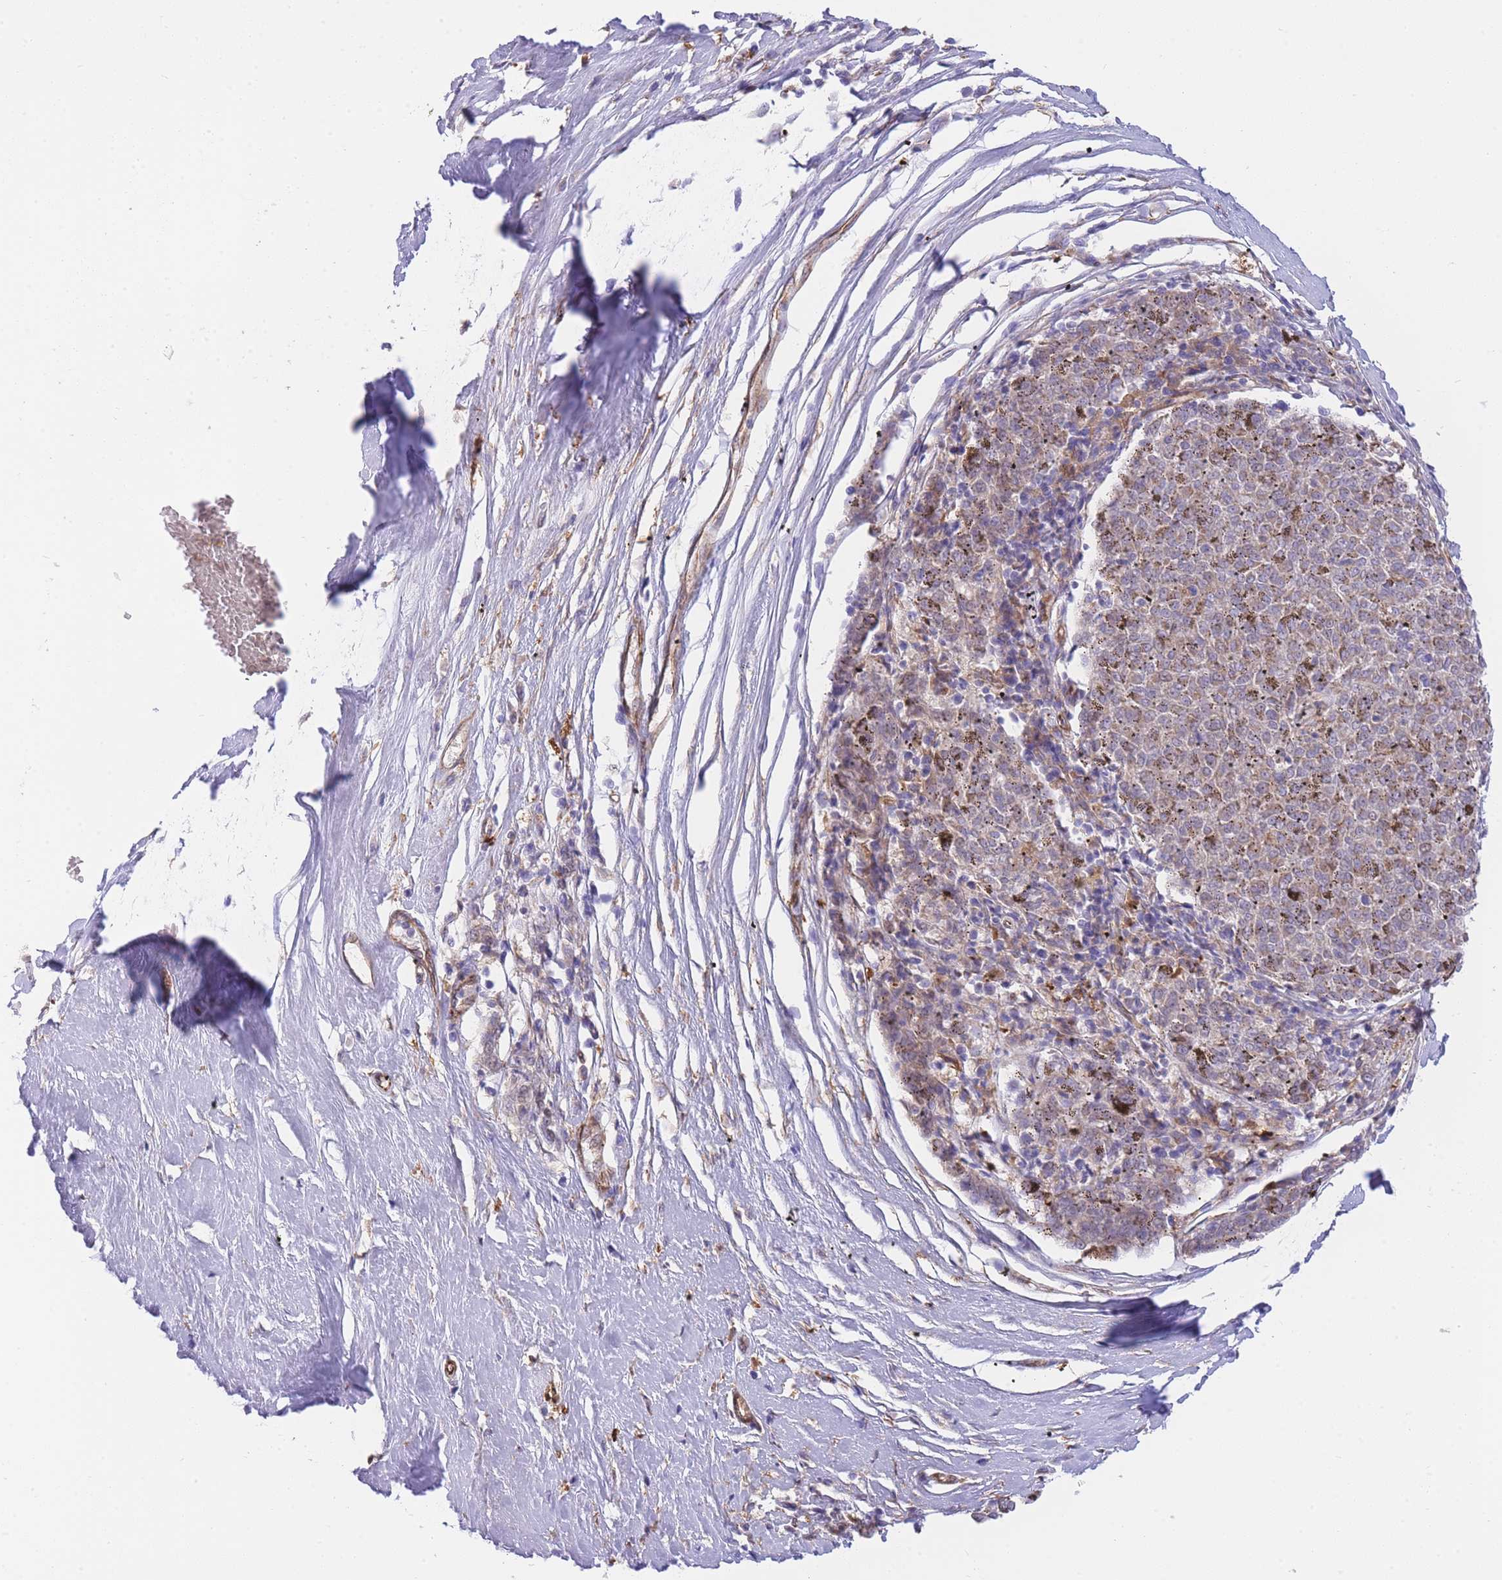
{"staining": {"intensity": "weak", "quantity": "25%-75%", "location": "cytoplasmic/membranous"}, "tissue": "melanoma", "cell_type": "Tumor cells", "image_type": "cancer", "snomed": [{"axis": "morphology", "description": "Malignant melanoma, NOS"}, {"axis": "topography", "description": "Skin"}], "caption": "Immunohistochemistry image of melanoma stained for a protein (brown), which exhibits low levels of weak cytoplasmic/membranous positivity in about 25%-75% of tumor cells.", "gene": "ECPAS", "patient": {"sex": "female", "age": 72}}